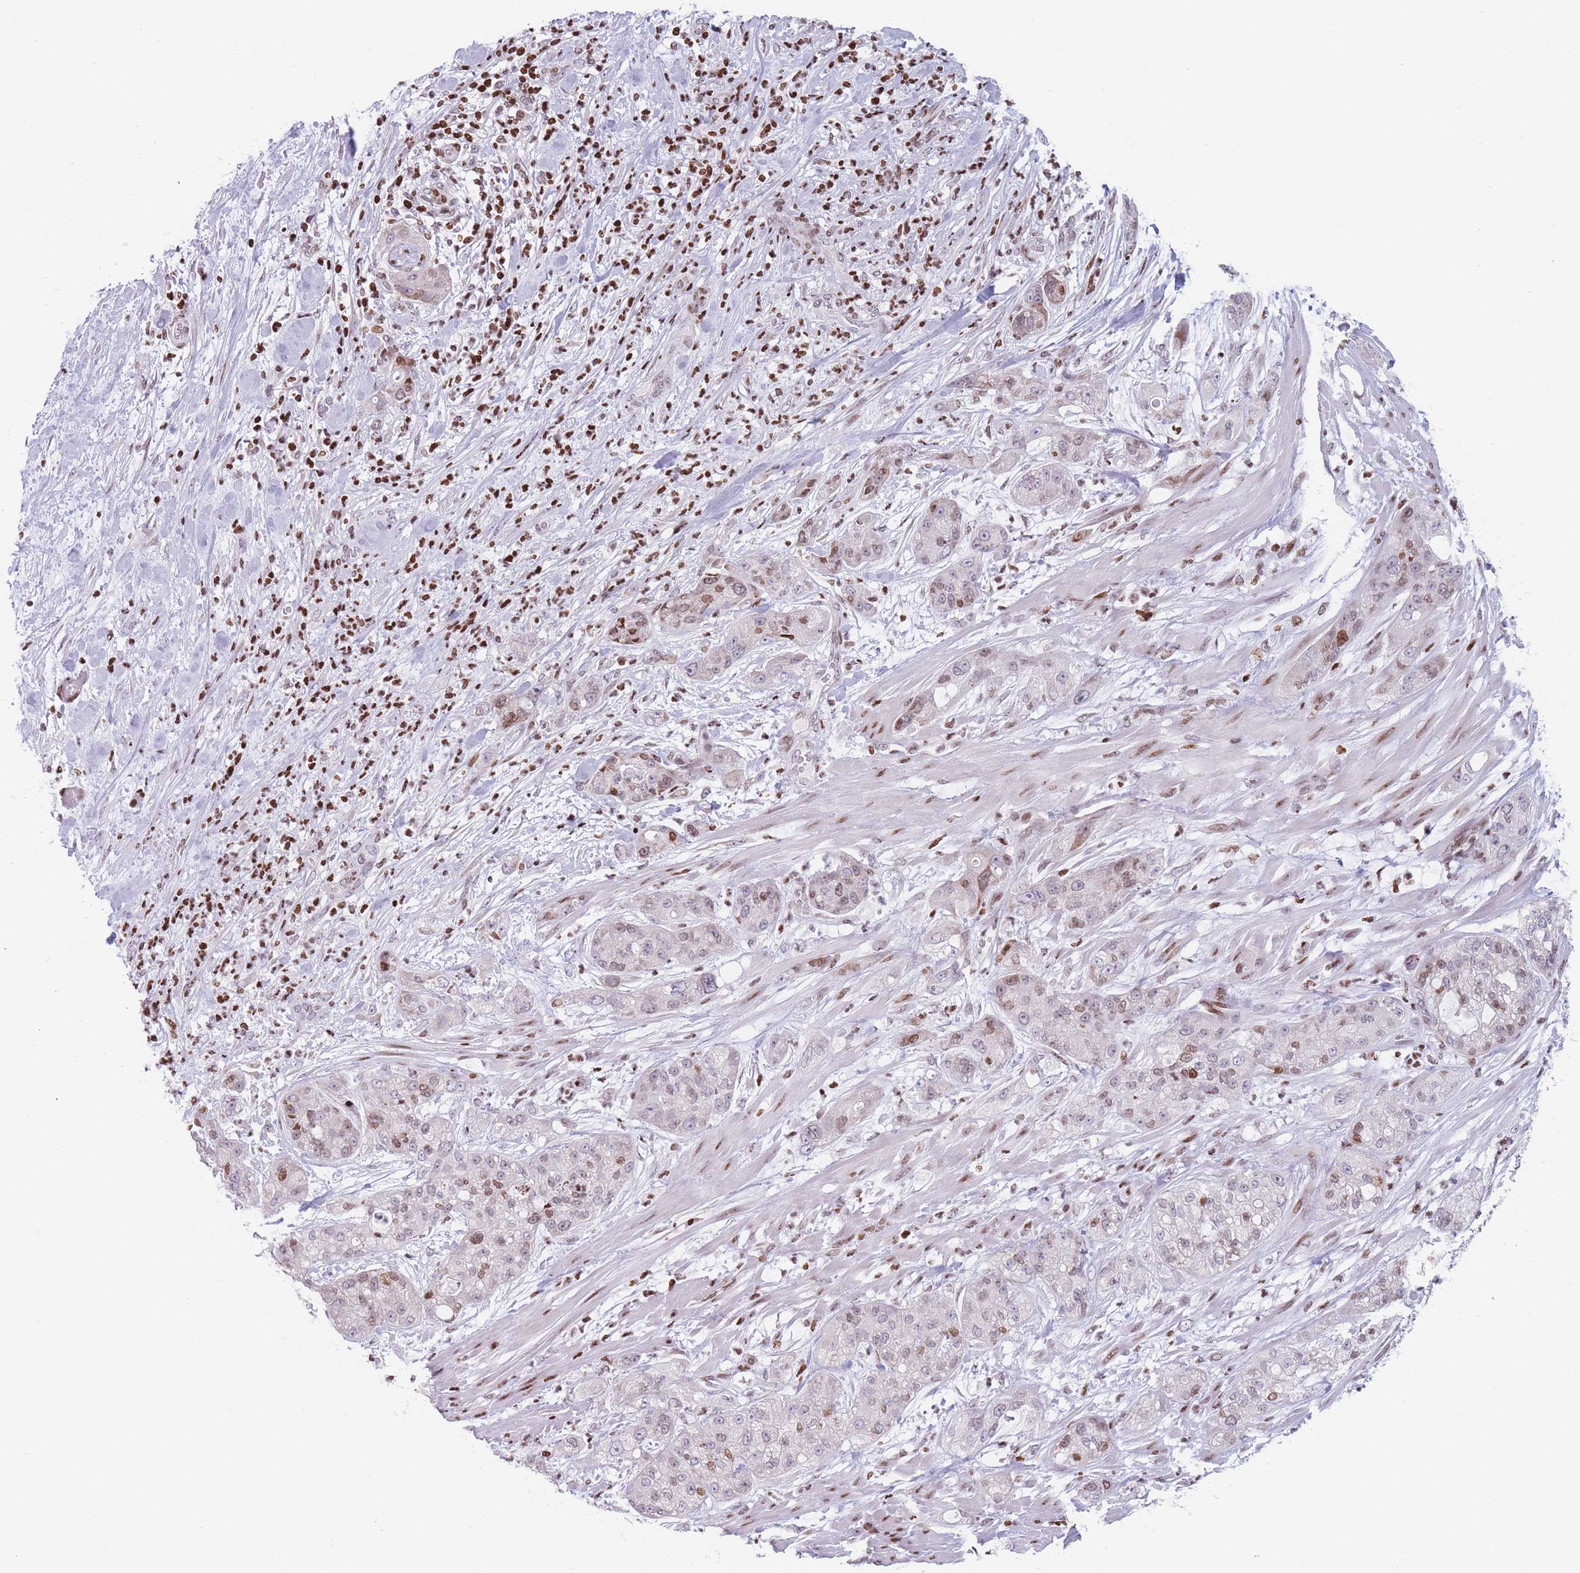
{"staining": {"intensity": "moderate", "quantity": "<25%", "location": "nuclear"}, "tissue": "pancreatic cancer", "cell_type": "Tumor cells", "image_type": "cancer", "snomed": [{"axis": "morphology", "description": "Adenocarcinoma, NOS"}, {"axis": "topography", "description": "Pancreas"}], "caption": "There is low levels of moderate nuclear staining in tumor cells of pancreatic cancer, as demonstrated by immunohistochemical staining (brown color).", "gene": "AK9", "patient": {"sex": "female", "age": 78}}